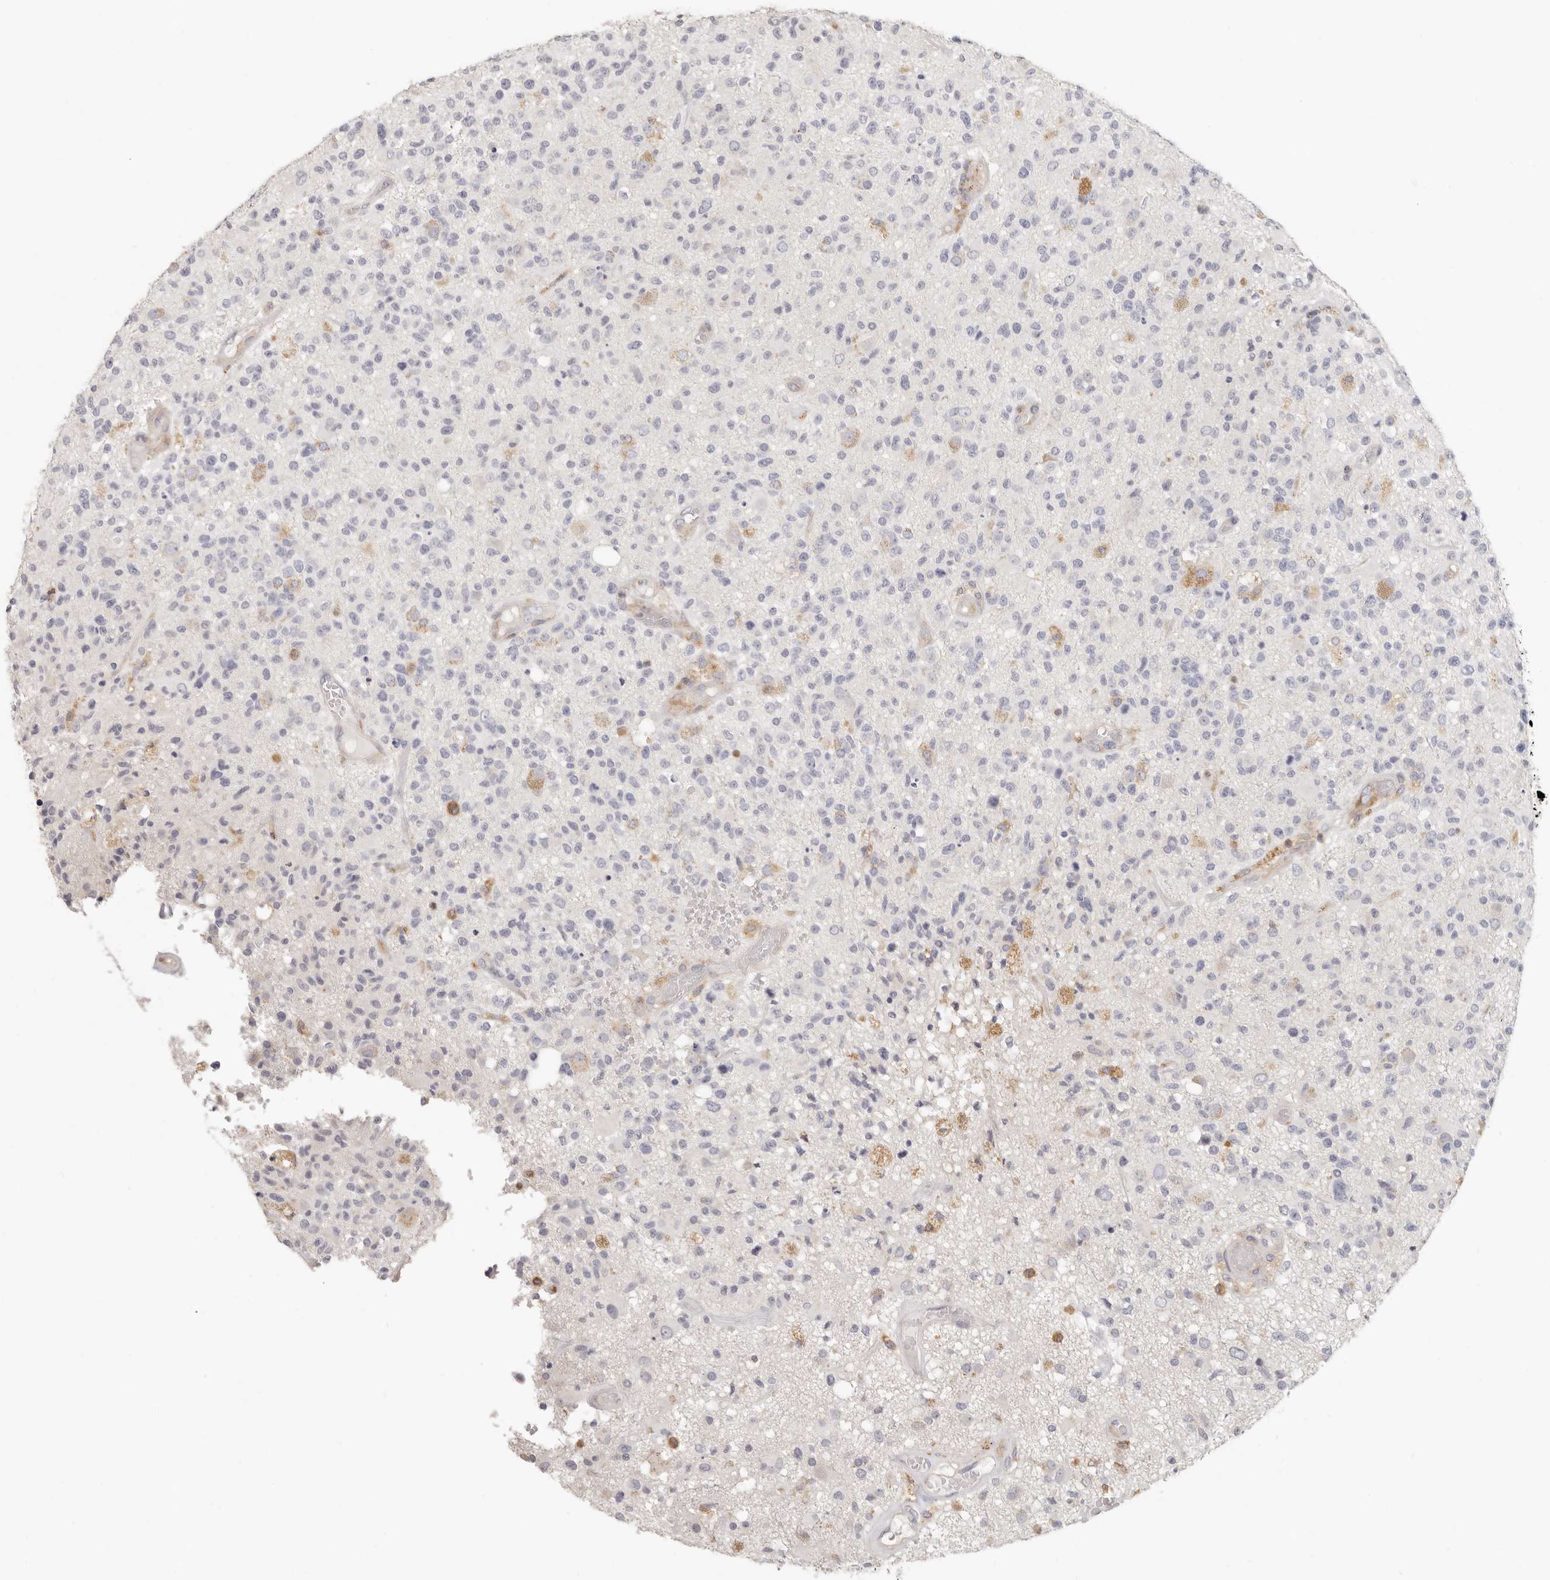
{"staining": {"intensity": "negative", "quantity": "none", "location": "none"}, "tissue": "glioma", "cell_type": "Tumor cells", "image_type": "cancer", "snomed": [{"axis": "morphology", "description": "Glioma, malignant, High grade"}, {"axis": "morphology", "description": "Glioblastoma, NOS"}, {"axis": "topography", "description": "Brain"}], "caption": "Immunohistochemical staining of high-grade glioma (malignant) displays no significant staining in tumor cells. (Immunohistochemistry, brightfield microscopy, high magnification).", "gene": "ANXA9", "patient": {"sex": "male", "age": 60}}